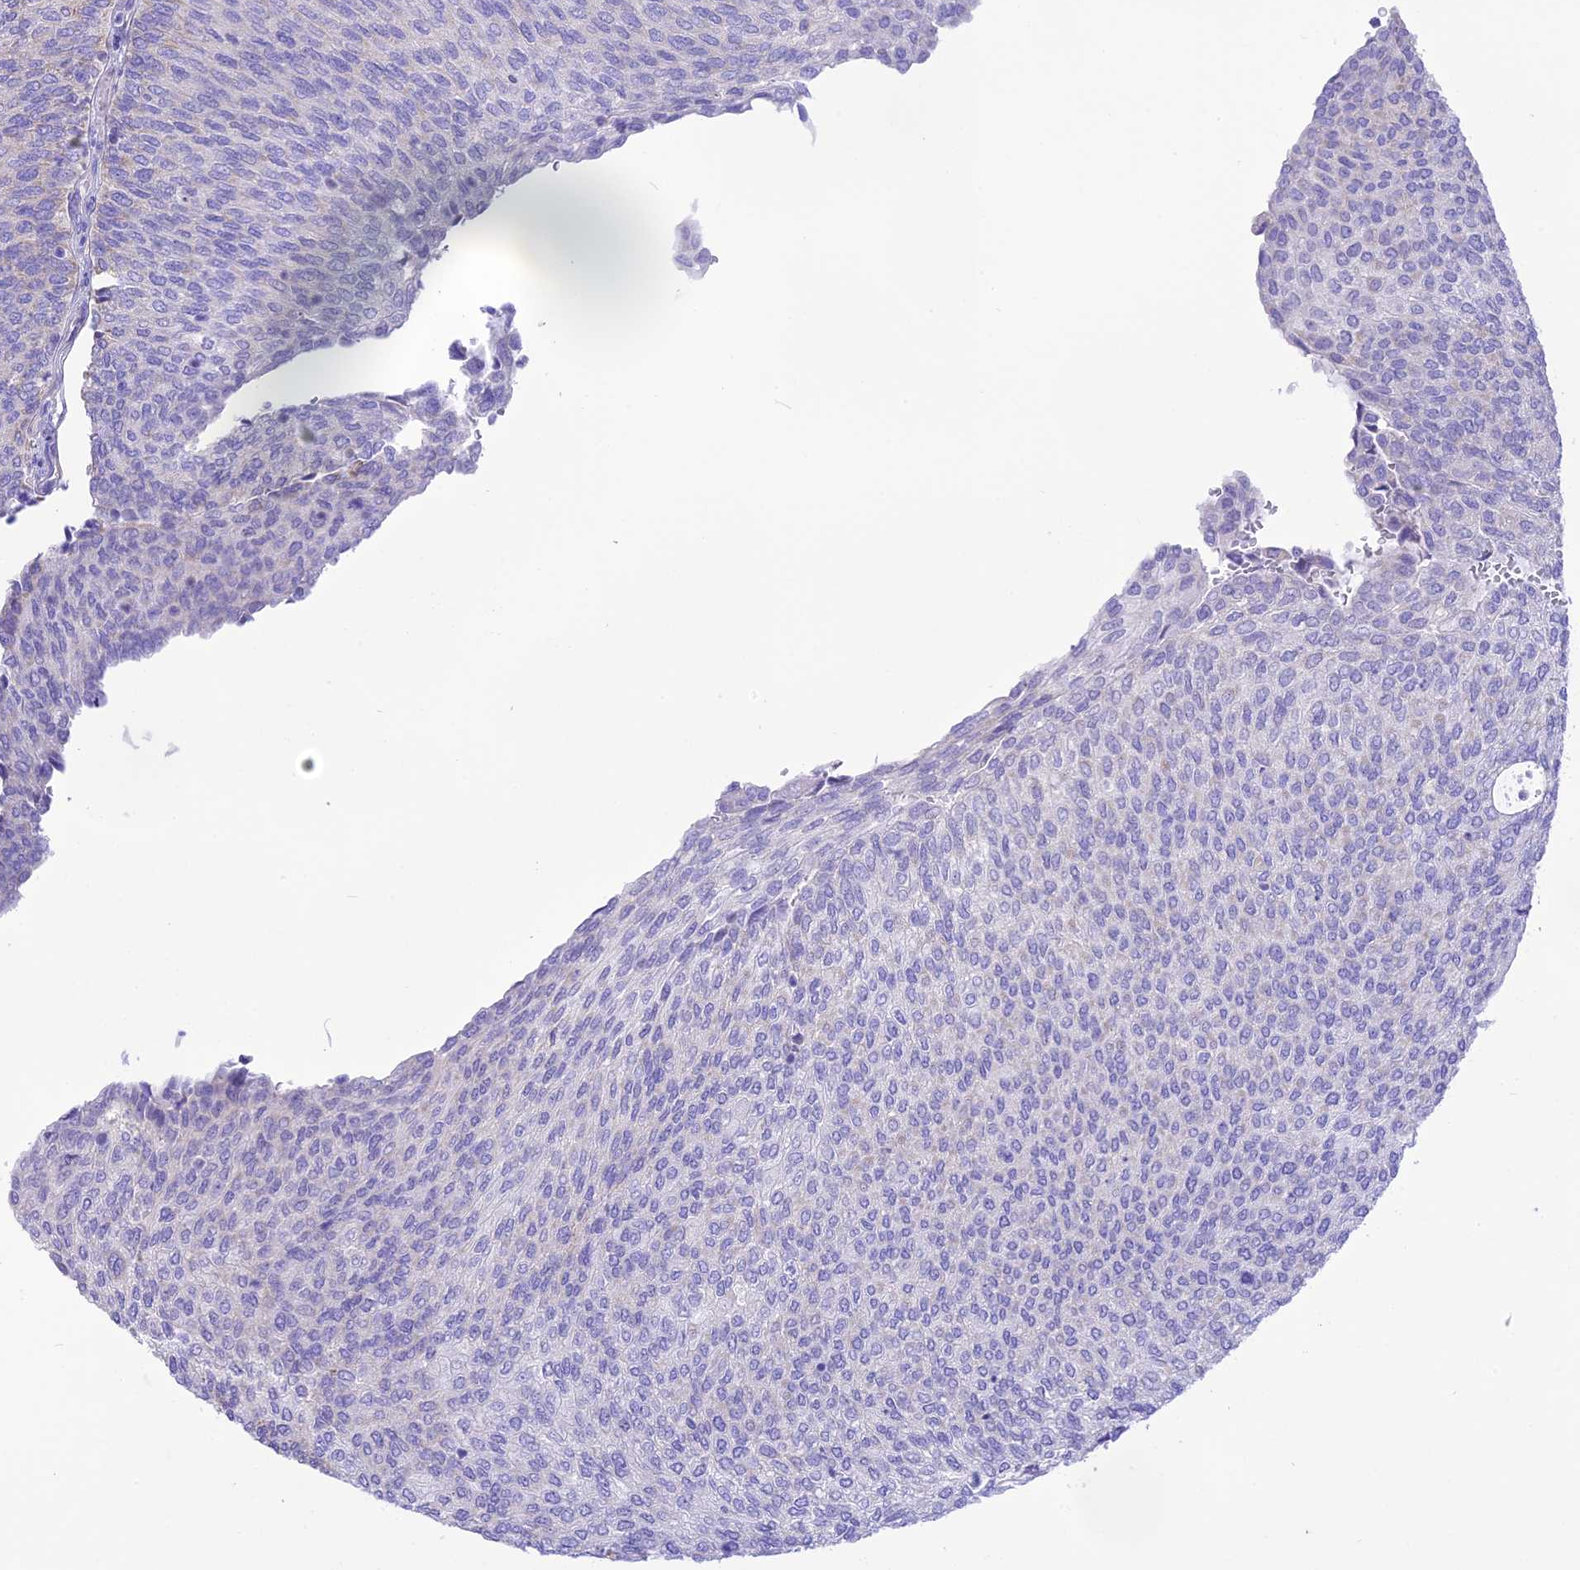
{"staining": {"intensity": "negative", "quantity": "none", "location": "none"}, "tissue": "urothelial cancer", "cell_type": "Tumor cells", "image_type": "cancer", "snomed": [{"axis": "morphology", "description": "Urothelial carcinoma, Low grade"}, {"axis": "topography", "description": "Urinary bladder"}], "caption": "Tumor cells are negative for protein expression in human urothelial carcinoma (low-grade).", "gene": "DOC2B", "patient": {"sex": "female", "age": 79}}